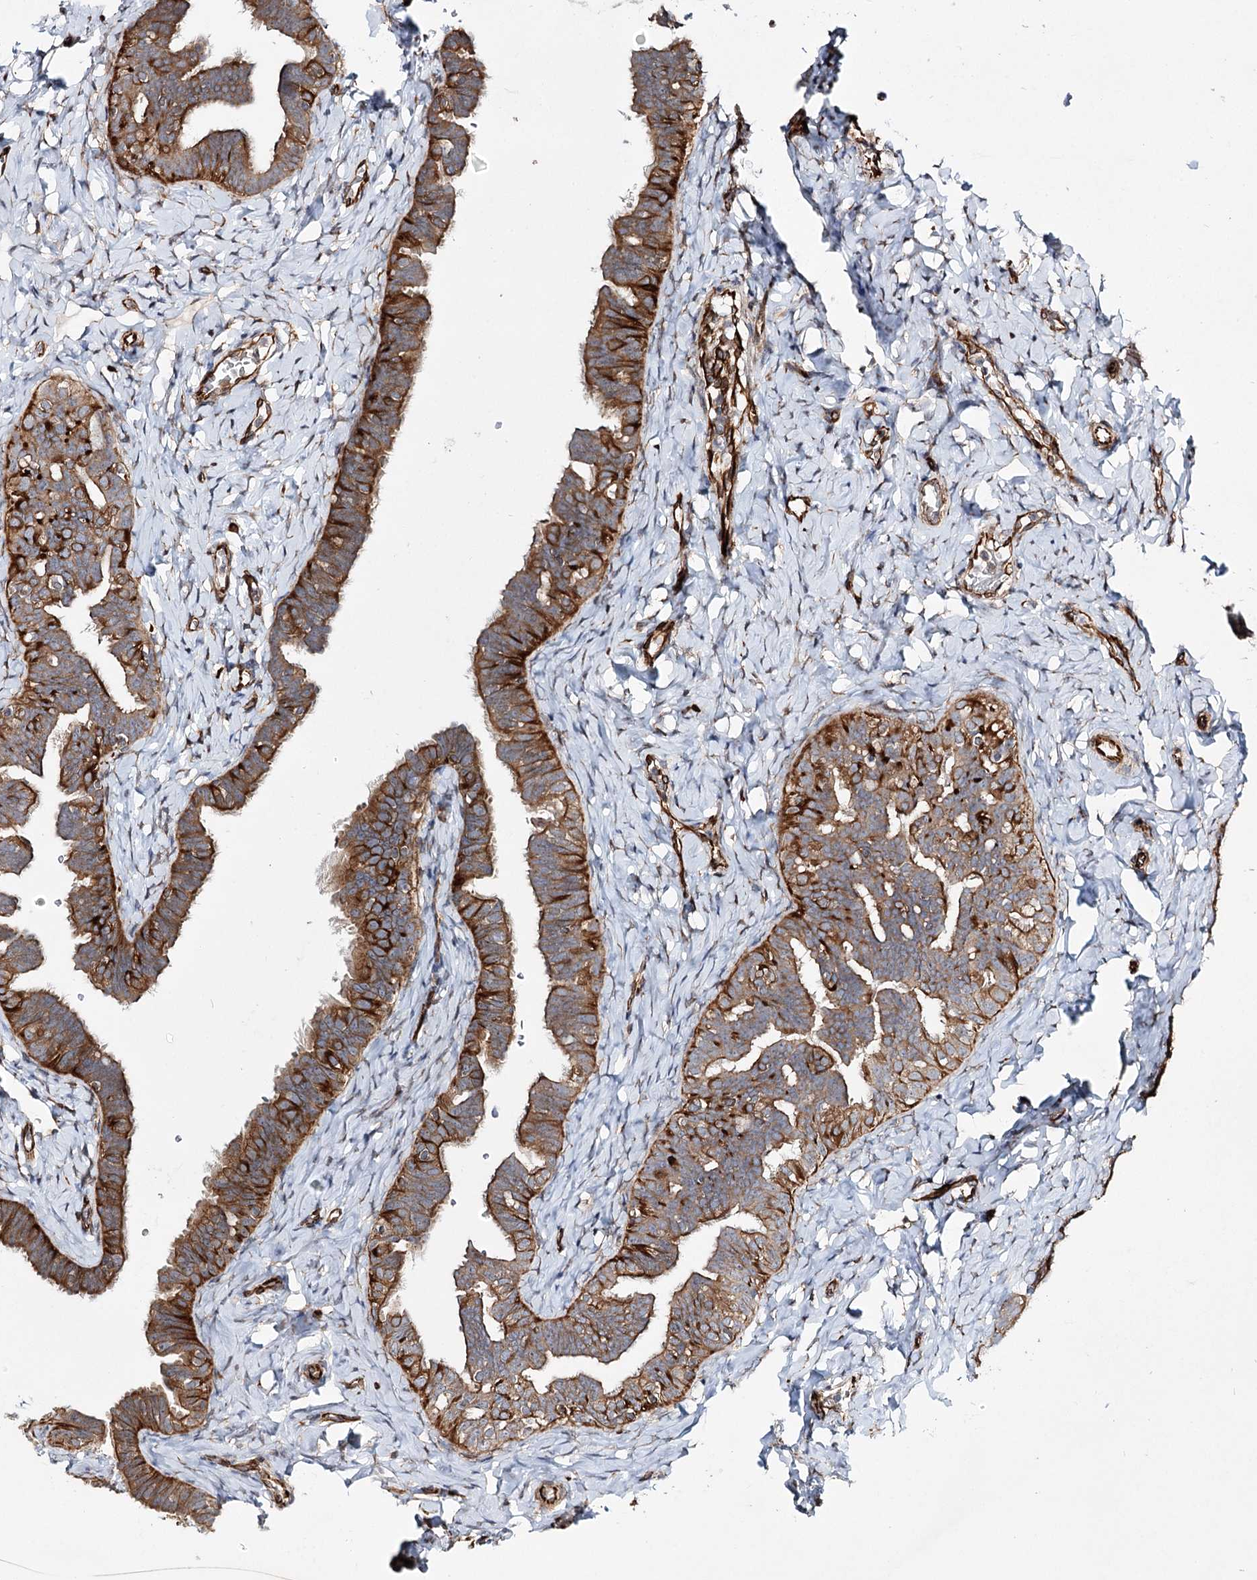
{"staining": {"intensity": "moderate", "quantity": ">75%", "location": "cytoplasmic/membranous"}, "tissue": "fallopian tube", "cell_type": "Glandular cells", "image_type": "normal", "snomed": [{"axis": "morphology", "description": "Normal tissue, NOS"}, {"axis": "topography", "description": "Fallopian tube"}], "caption": "Fallopian tube stained for a protein (brown) exhibits moderate cytoplasmic/membranous positive expression in approximately >75% of glandular cells.", "gene": "DPEP2", "patient": {"sex": "female", "age": 39}}